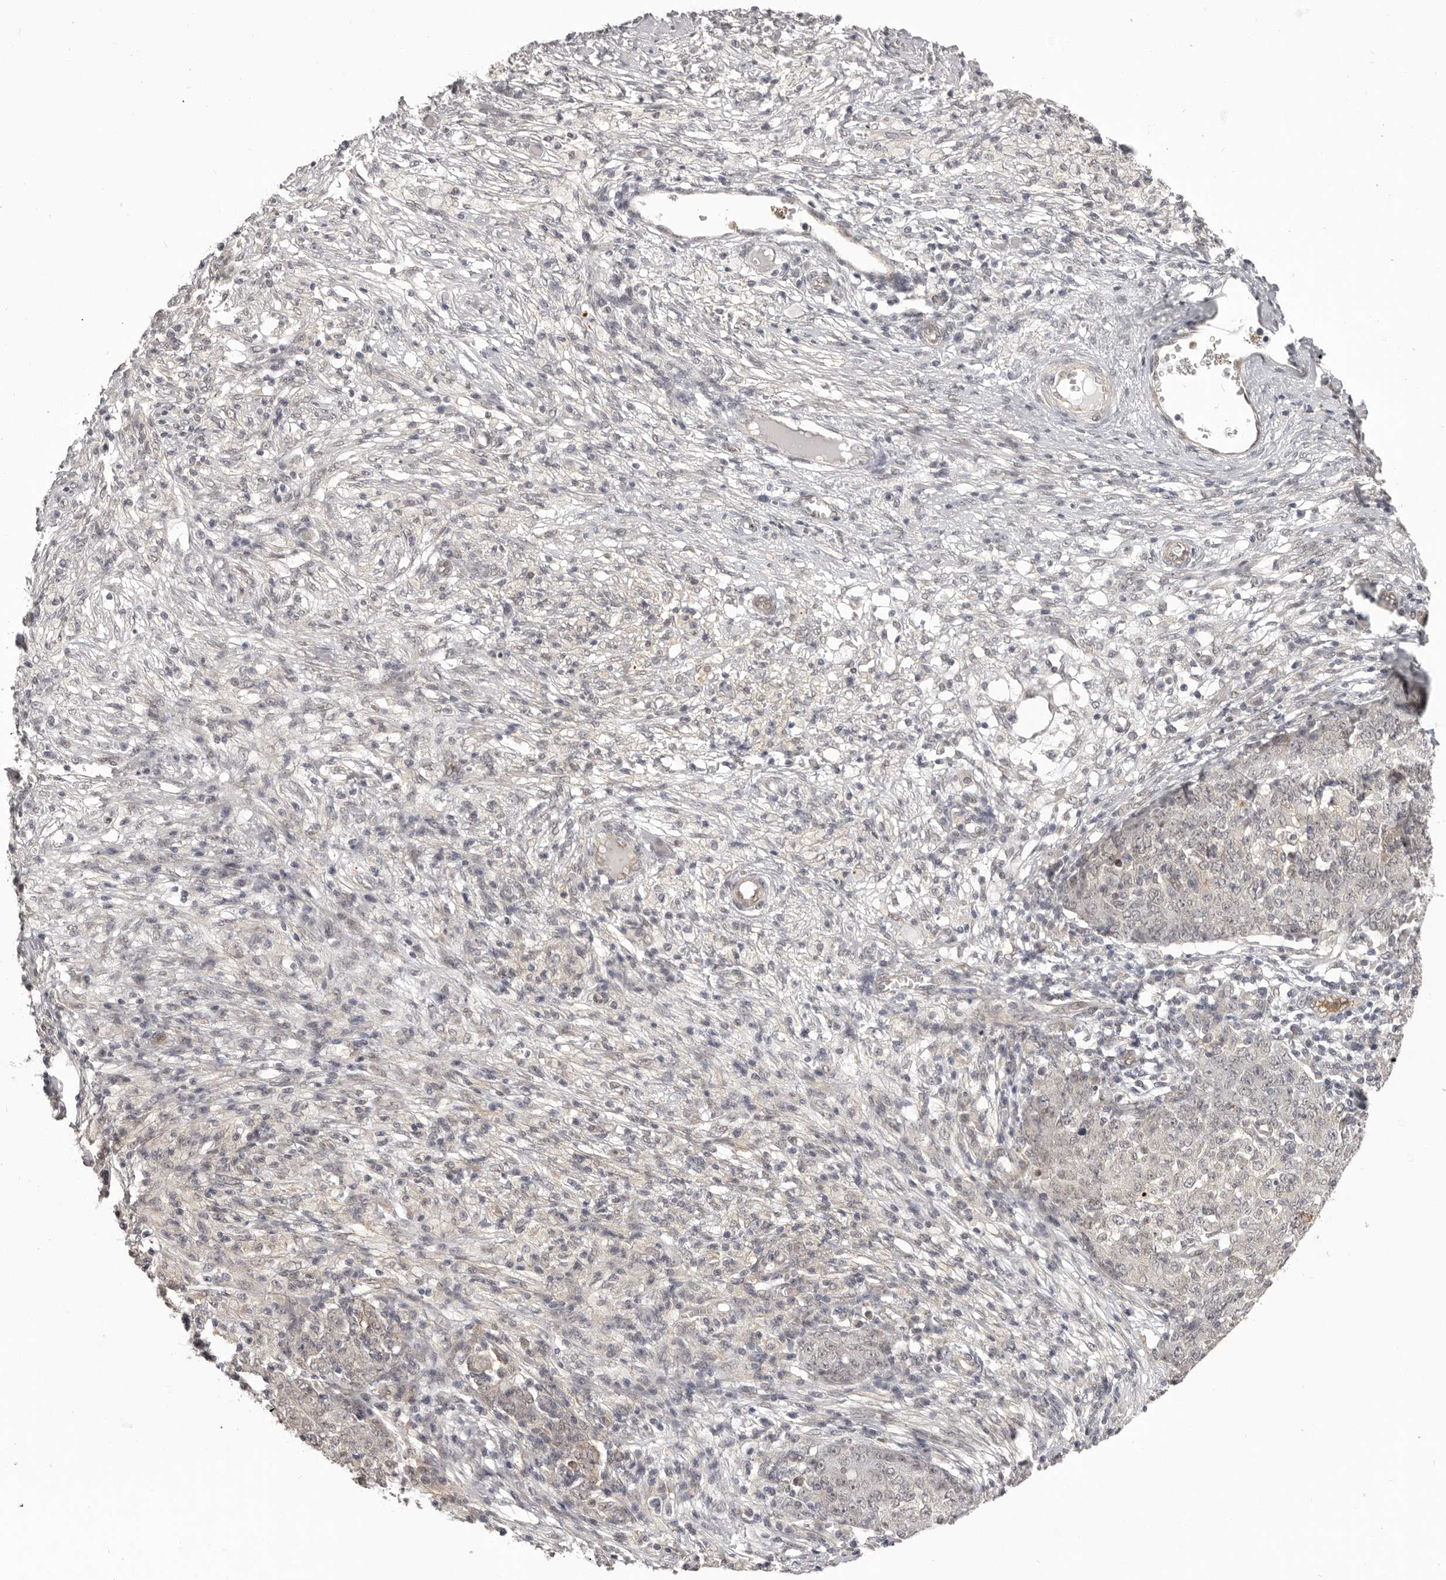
{"staining": {"intensity": "negative", "quantity": "none", "location": "none"}, "tissue": "ovarian cancer", "cell_type": "Tumor cells", "image_type": "cancer", "snomed": [{"axis": "morphology", "description": "Carcinoma, endometroid"}, {"axis": "topography", "description": "Ovary"}], "caption": "Human ovarian cancer stained for a protein using immunohistochemistry (IHC) displays no staining in tumor cells.", "gene": "RNF2", "patient": {"sex": "female", "age": 42}}